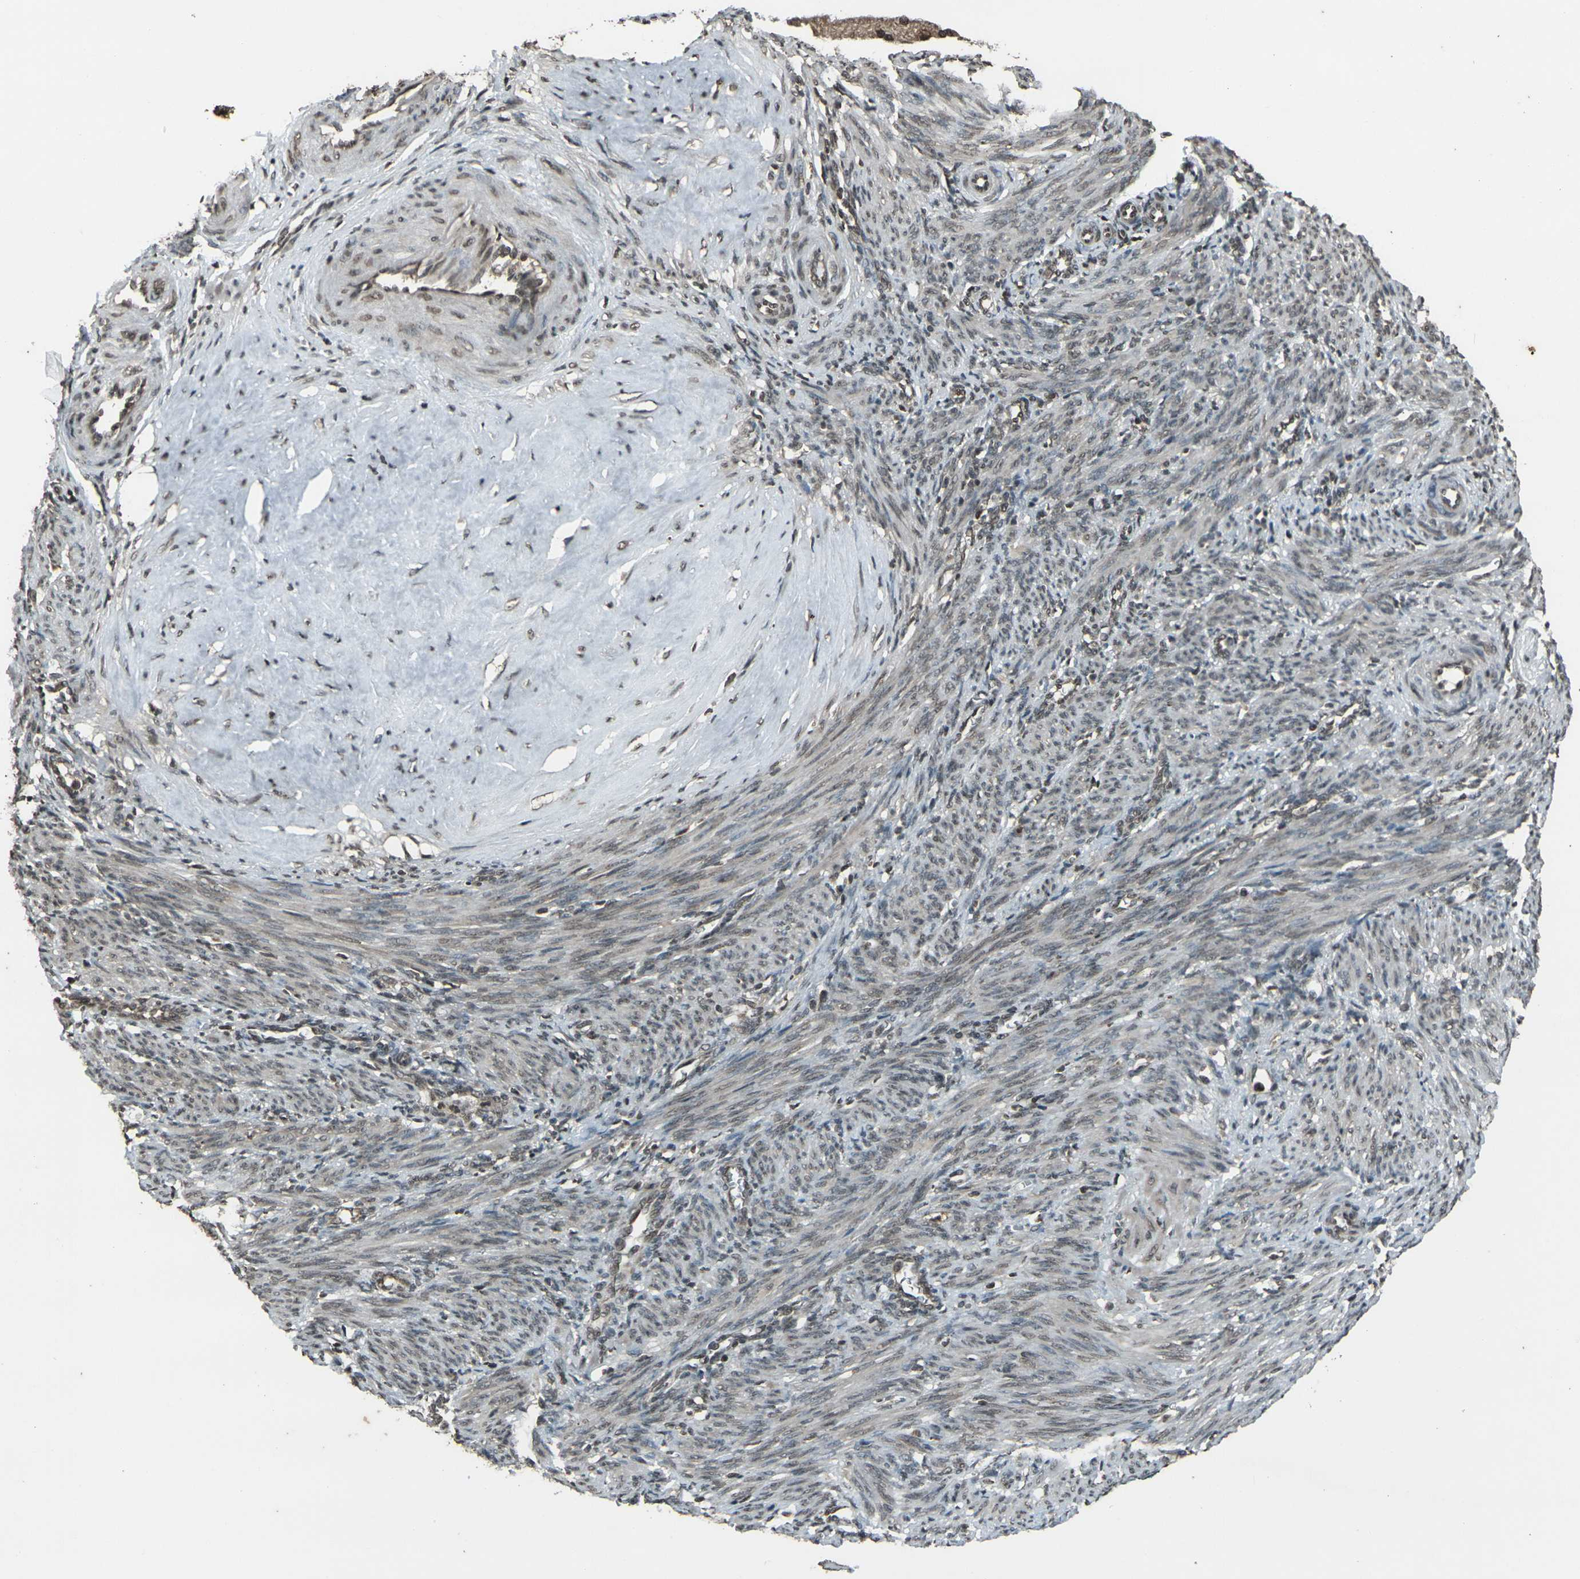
{"staining": {"intensity": "moderate", "quantity": "25%-75%", "location": "cytoplasmic/membranous,nuclear"}, "tissue": "smooth muscle", "cell_type": "Smooth muscle cells", "image_type": "normal", "snomed": [{"axis": "morphology", "description": "Normal tissue, NOS"}, {"axis": "topography", "description": "Endometrium"}], "caption": "Protein expression analysis of unremarkable human smooth muscle reveals moderate cytoplasmic/membranous,nuclear positivity in about 25%-75% of smooth muscle cells.", "gene": "PRPF8", "patient": {"sex": "female", "age": 33}}